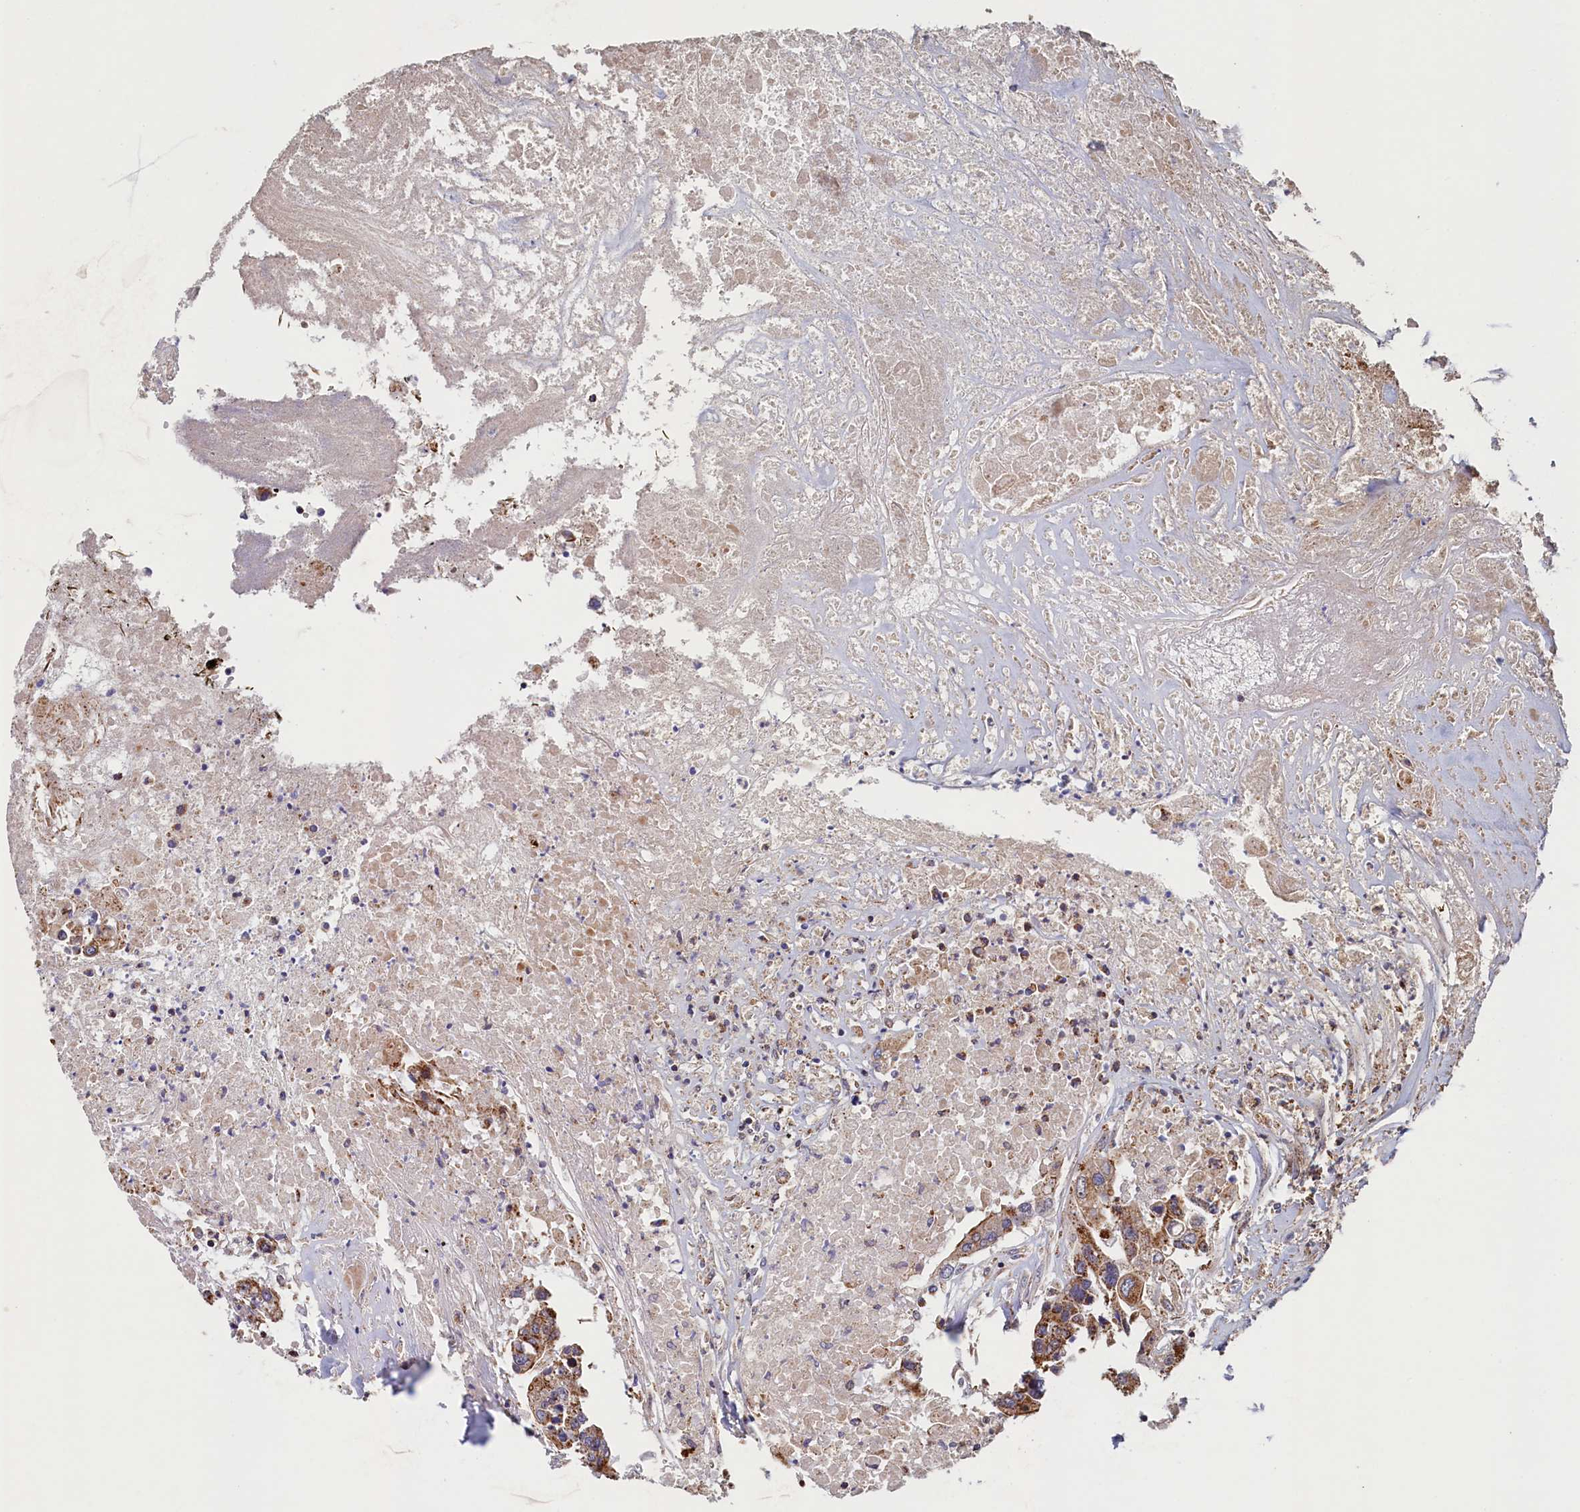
{"staining": {"intensity": "moderate", "quantity": ">75%", "location": "cytoplasmic/membranous"}, "tissue": "colorectal cancer", "cell_type": "Tumor cells", "image_type": "cancer", "snomed": [{"axis": "morphology", "description": "Adenocarcinoma, NOS"}, {"axis": "topography", "description": "Colon"}], "caption": "Colorectal cancer (adenocarcinoma) stained with a brown dye exhibits moderate cytoplasmic/membranous positive positivity in approximately >75% of tumor cells.", "gene": "UBE3B", "patient": {"sex": "male", "age": 77}}